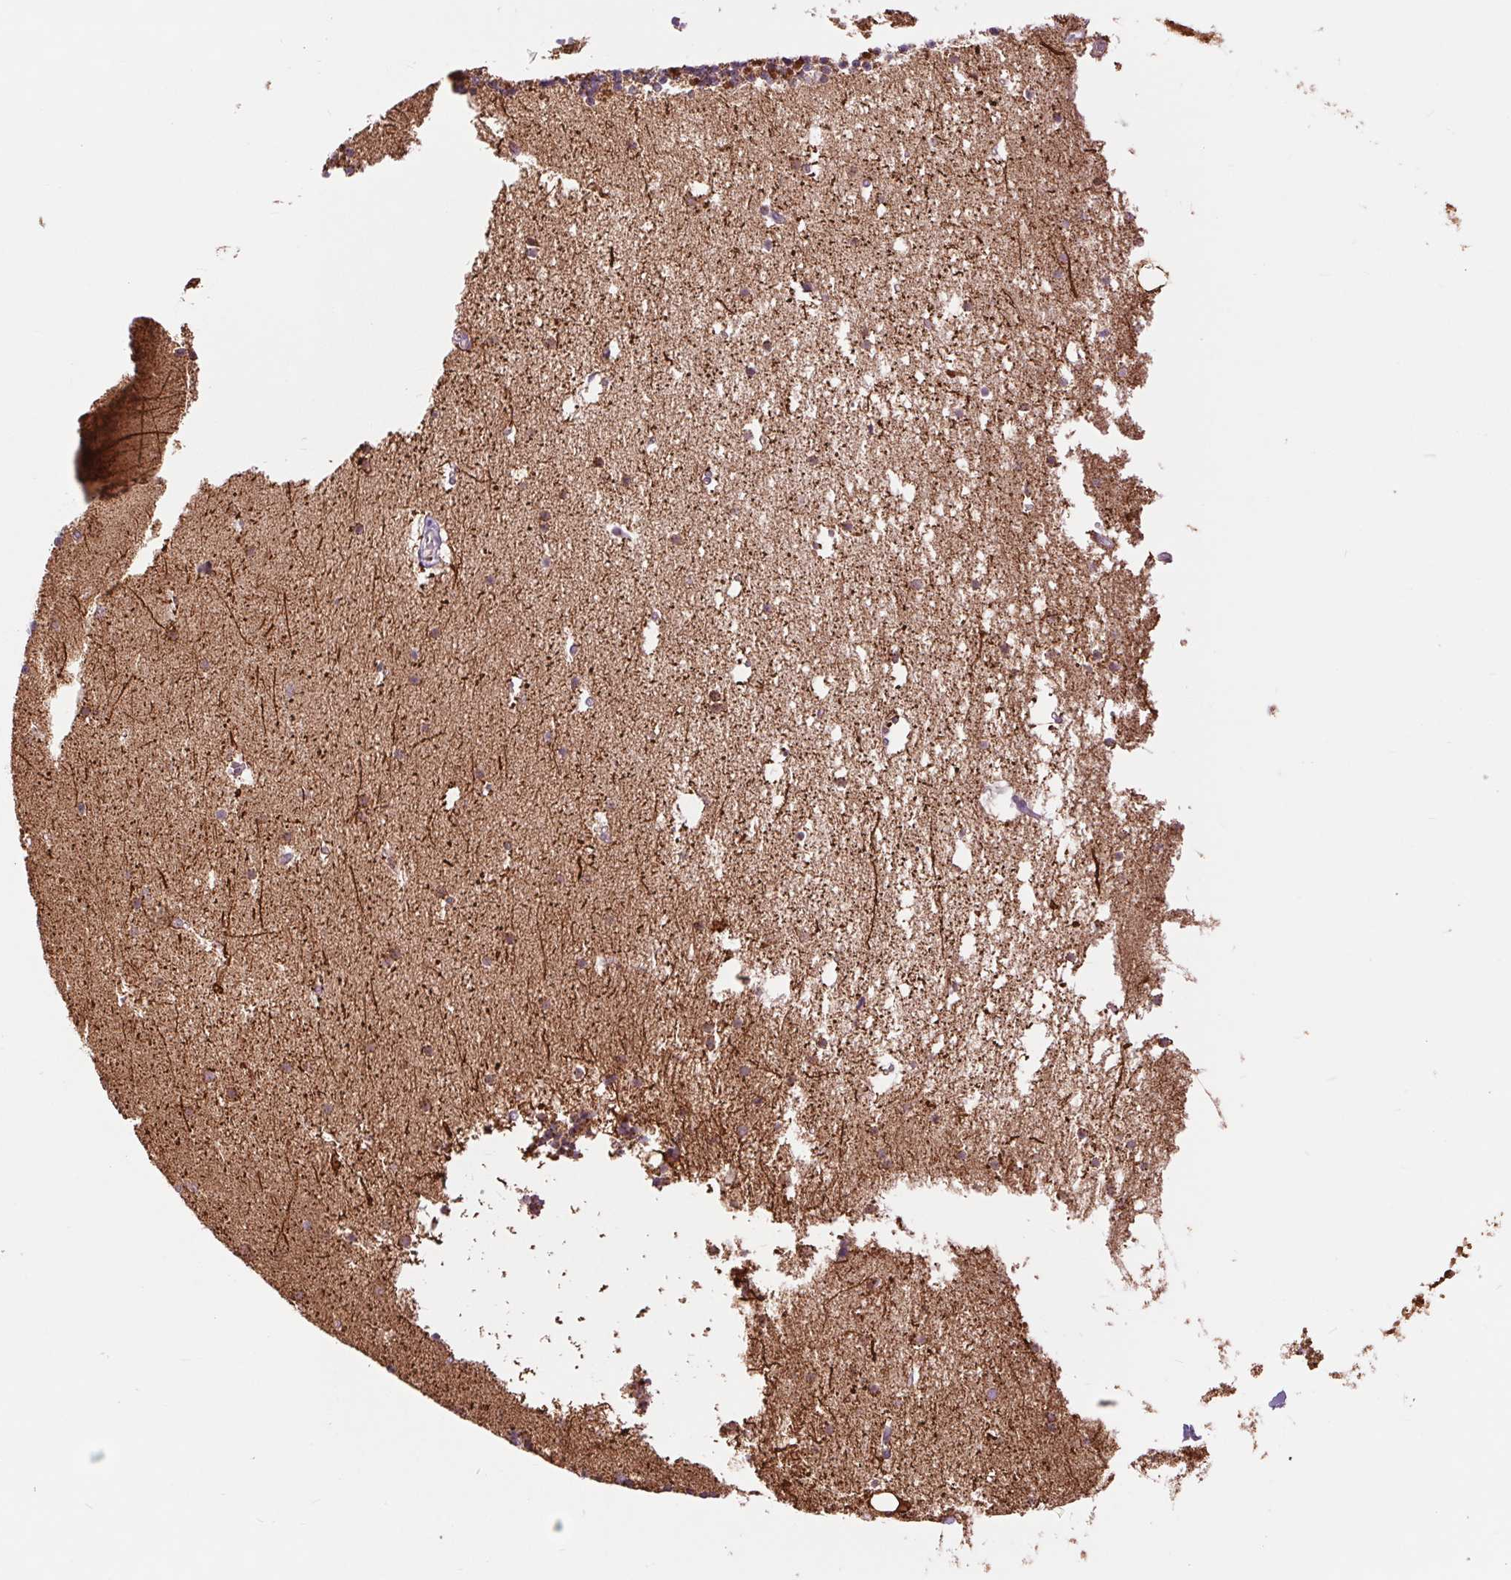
{"staining": {"intensity": "moderate", "quantity": ">75%", "location": "cytoplasmic/membranous"}, "tissue": "cerebellum", "cell_type": "Cells in granular layer", "image_type": "normal", "snomed": [{"axis": "morphology", "description": "Normal tissue, NOS"}, {"axis": "topography", "description": "Cerebellum"}], "caption": "DAB immunohistochemical staining of normal cerebellum exhibits moderate cytoplasmic/membranous protein staining in about >75% of cells in granular layer.", "gene": "ATP5PB", "patient": {"sex": "male", "age": 70}}